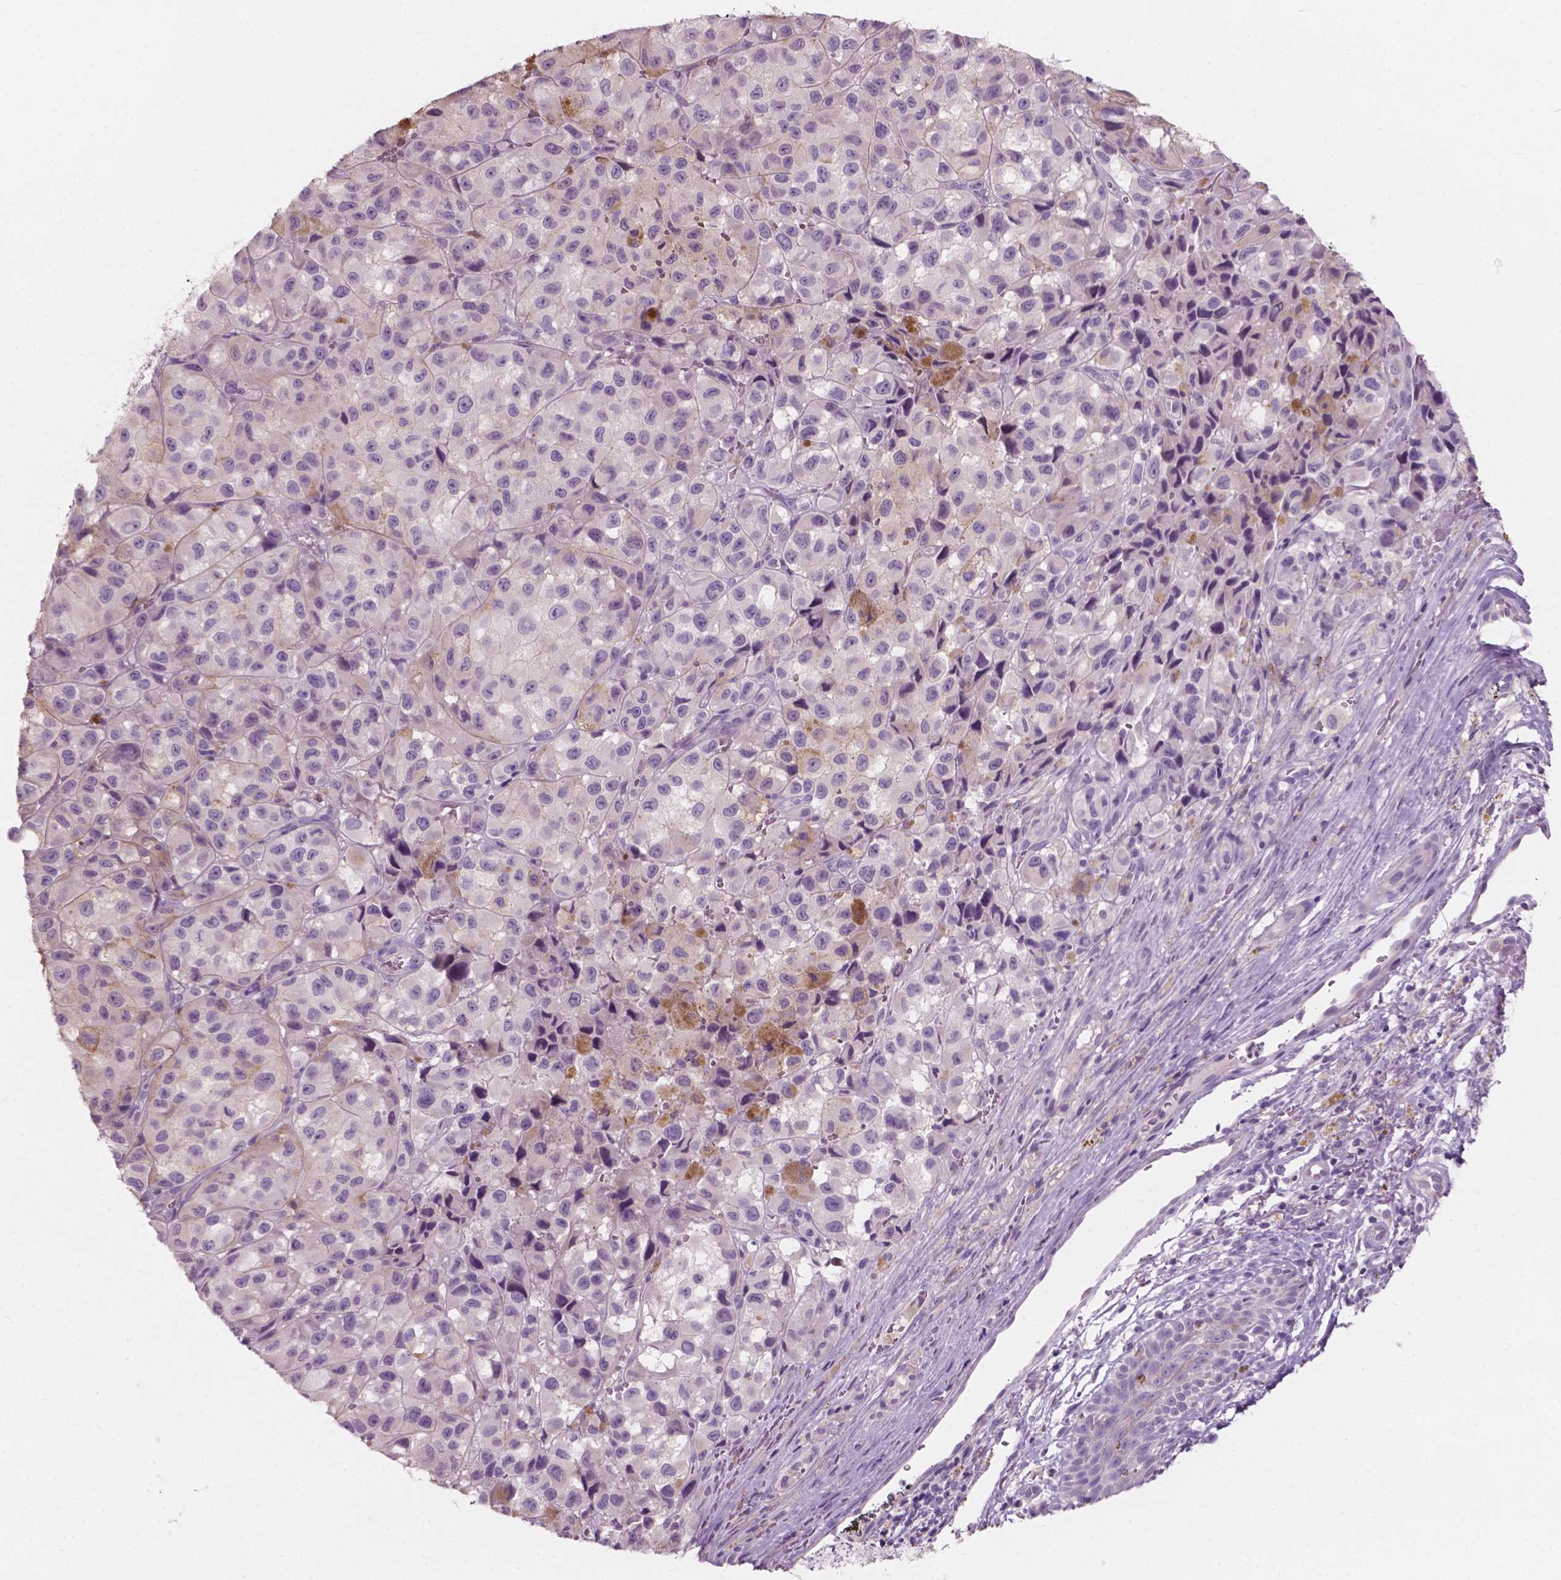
{"staining": {"intensity": "negative", "quantity": "none", "location": "none"}, "tissue": "melanoma", "cell_type": "Tumor cells", "image_type": "cancer", "snomed": [{"axis": "morphology", "description": "Malignant melanoma, NOS"}, {"axis": "topography", "description": "Skin"}], "caption": "Immunohistochemistry (IHC) of human melanoma reveals no positivity in tumor cells.", "gene": "AWAT1", "patient": {"sex": "male", "age": 93}}